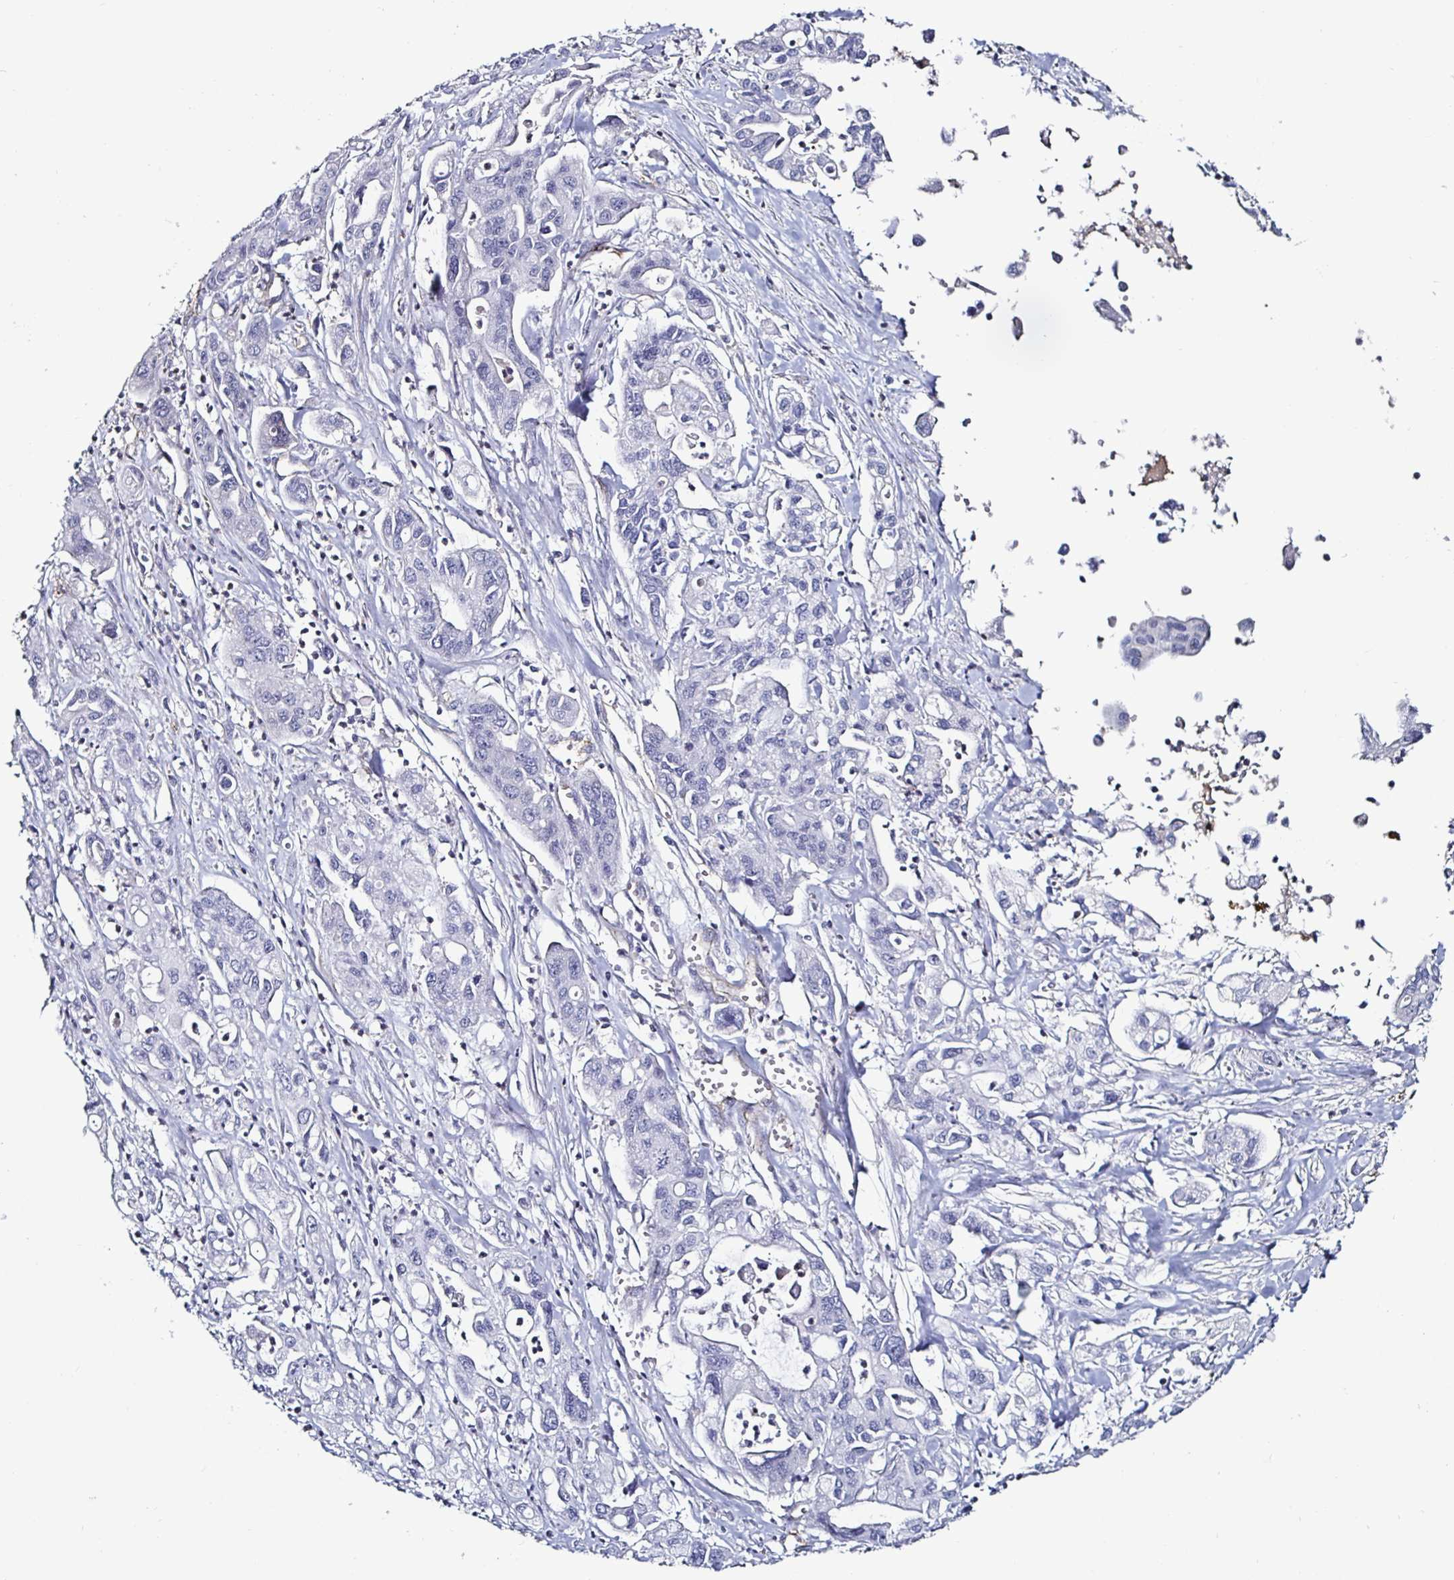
{"staining": {"intensity": "negative", "quantity": "none", "location": "none"}, "tissue": "pancreatic cancer", "cell_type": "Tumor cells", "image_type": "cancer", "snomed": [{"axis": "morphology", "description": "Adenocarcinoma, NOS"}, {"axis": "topography", "description": "Pancreas"}], "caption": "This is a photomicrograph of IHC staining of adenocarcinoma (pancreatic), which shows no positivity in tumor cells.", "gene": "ACSBG2", "patient": {"sex": "male", "age": 62}}